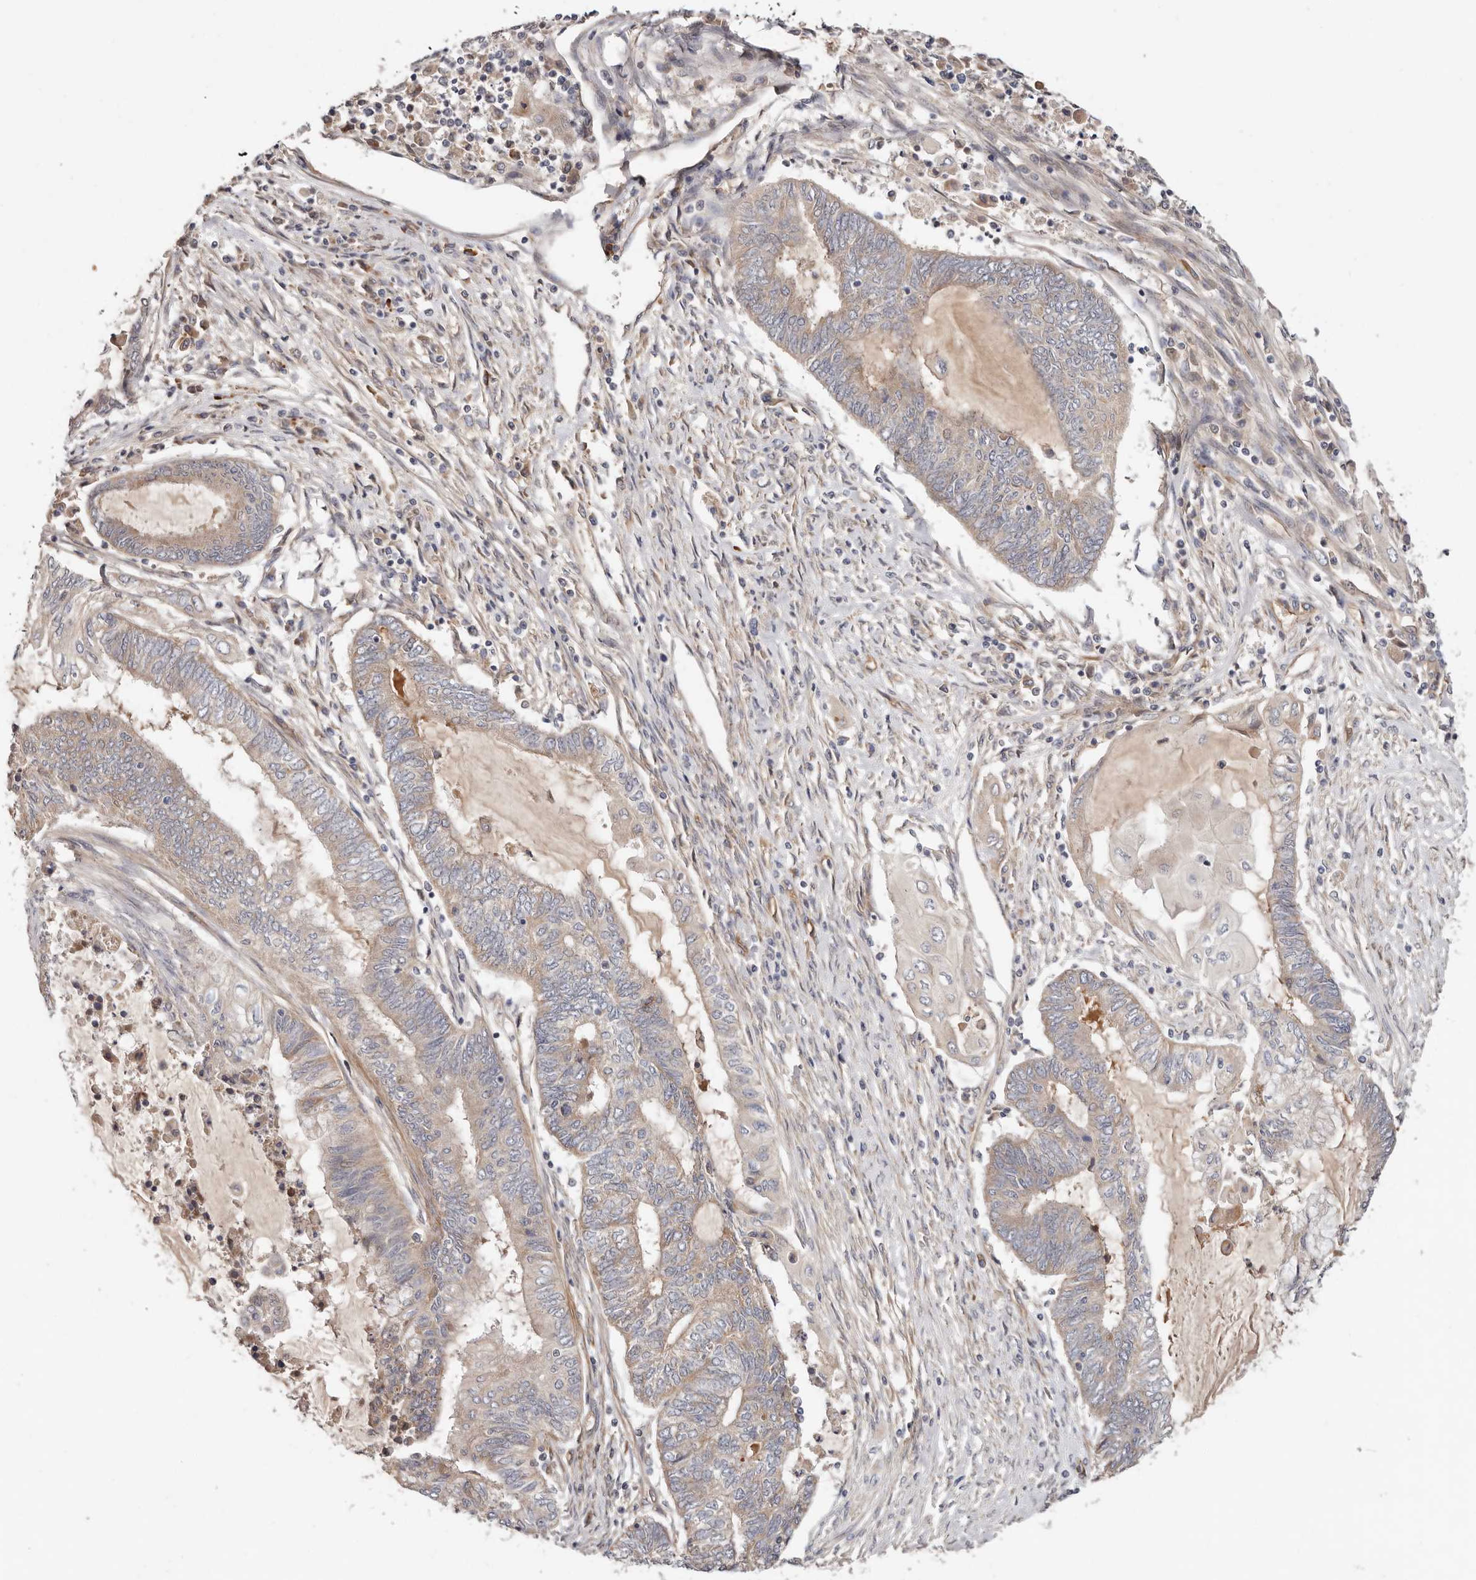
{"staining": {"intensity": "weak", "quantity": "25%-75%", "location": "cytoplasmic/membranous"}, "tissue": "endometrial cancer", "cell_type": "Tumor cells", "image_type": "cancer", "snomed": [{"axis": "morphology", "description": "Adenocarcinoma, NOS"}, {"axis": "topography", "description": "Uterus"}, {"axis": "topography", "description": "Endometrium"}], "caption": "DAB (3,3'-diaminobenzidine) immunohistochemical staining of endometrial cancer (adenocarcinoma) demonstrates weak cytoplasmic/membranous protein expression in about 25%-75% of tumor cells. (brown staining indicates protein expression, while blue staining denotes nuclei).", "gene": "MACF1", "patient": {"sex": "female", "age": 70}}